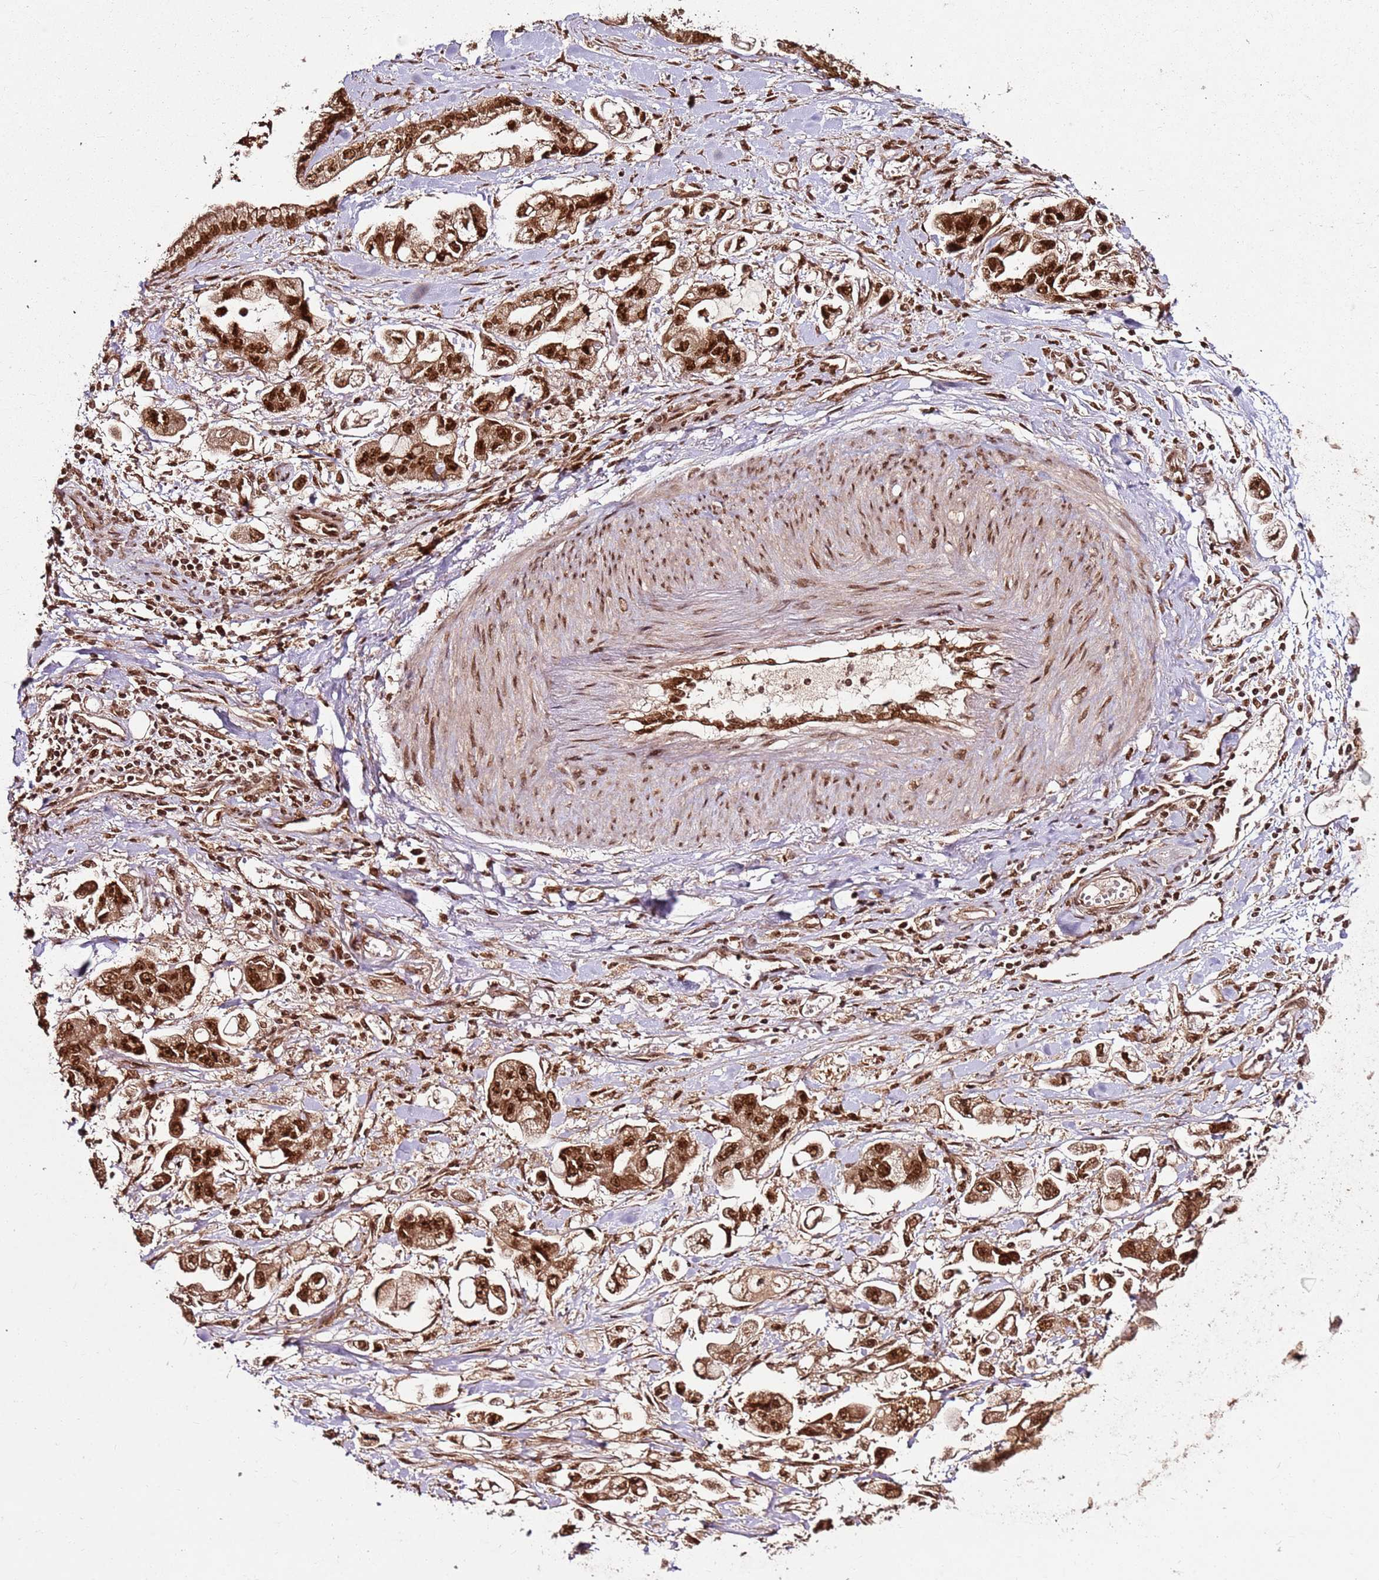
{"staining": {"intensity": "strong", "quantity": ">75%", "location": "nuclear"}, "tissue": "stomach cancer", "cell_type": "Tumor cells", "image_type": "cancer", "snomed": [{"axis": "morphology", "description": "Adenocarcinoma, NOS"}, {"axis": "topography", "description": "Stomach"}], "caption": "Stomach cancer stained with a protein marker displays strong staining in tumor cells.", "gene": "XRN2", "patient": {"sex": "male", "age": 62}}